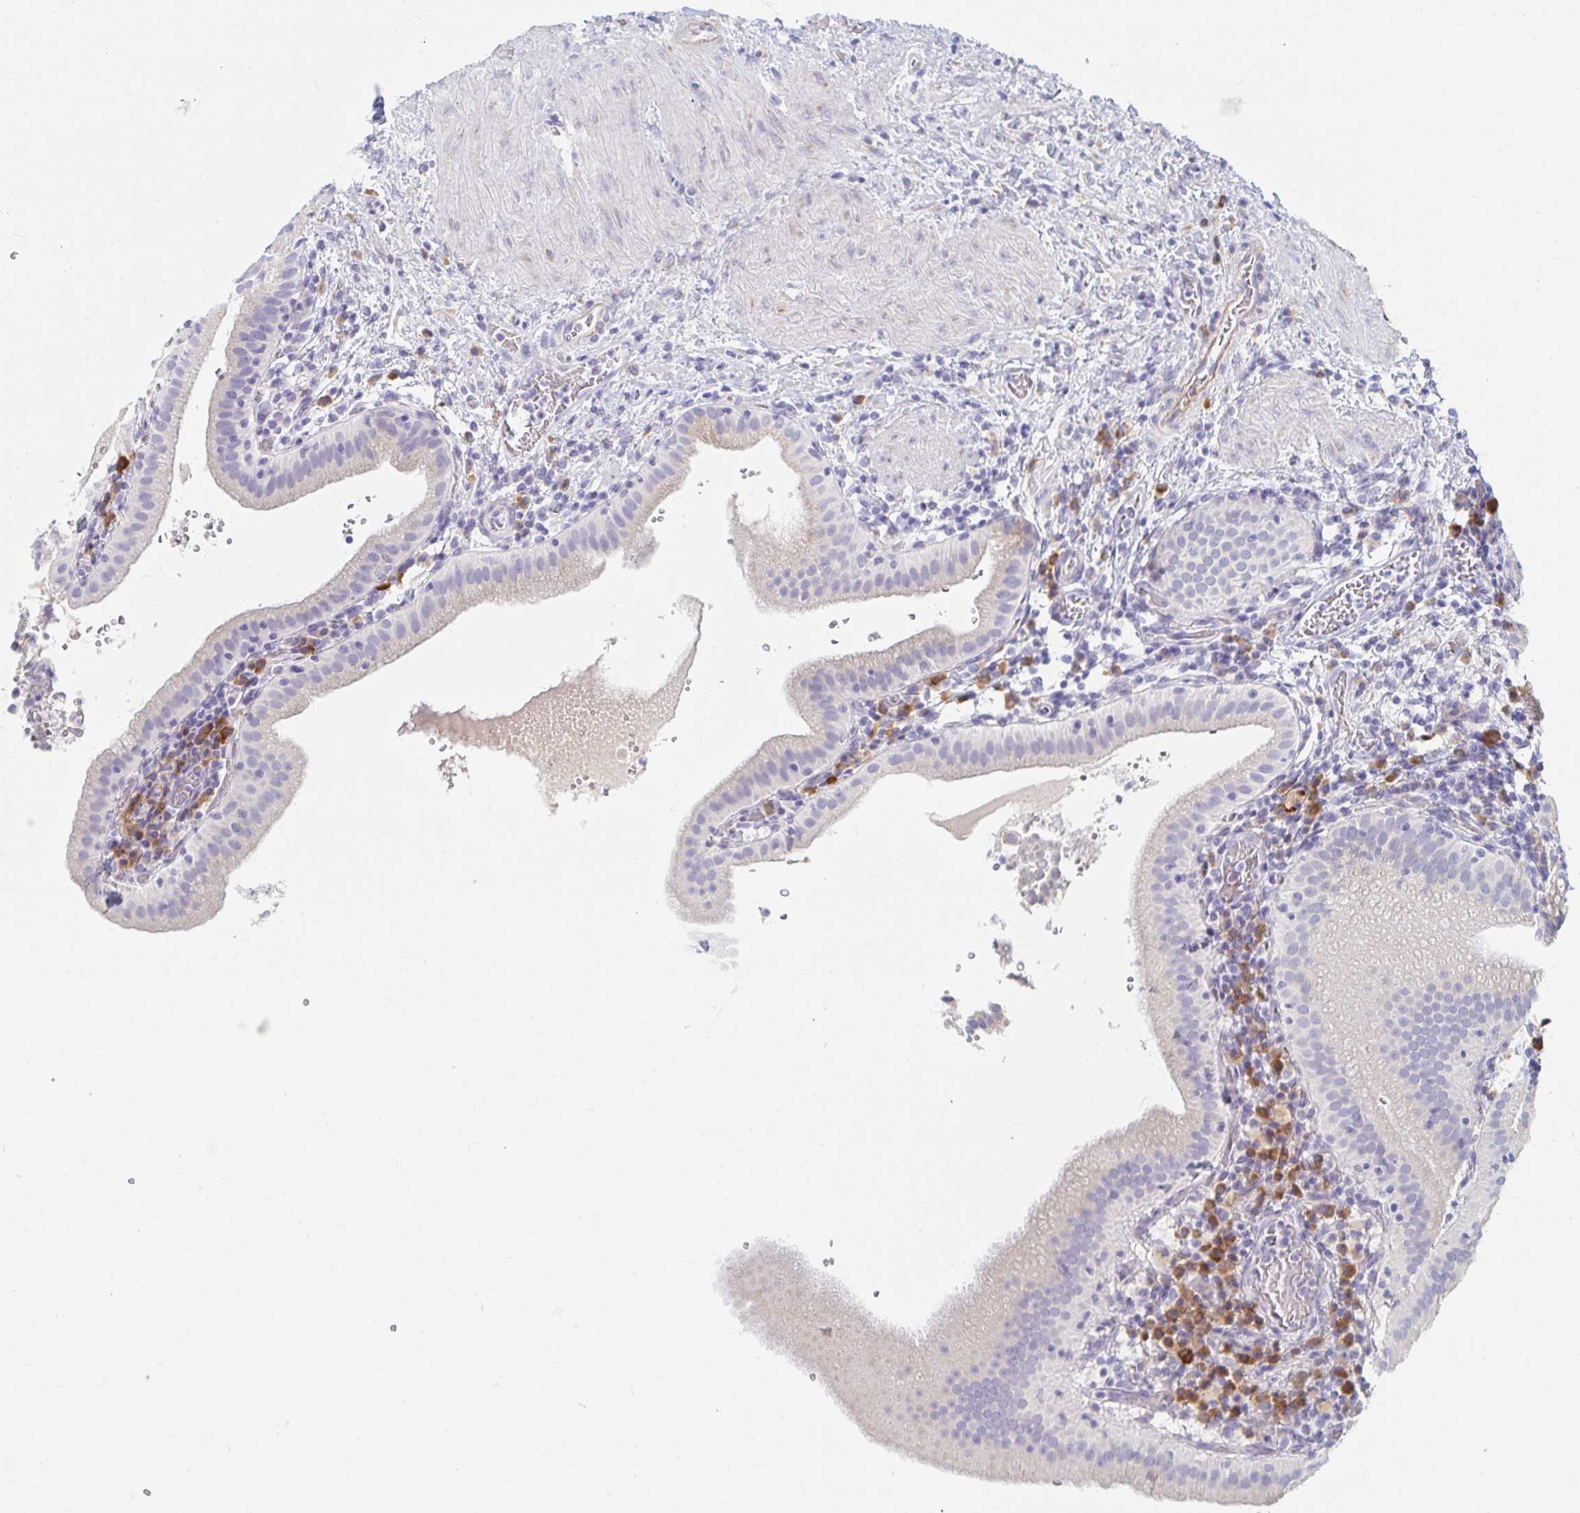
{"staining": {"intensity": "negative", "quantity": "none", "location": "none"}, "tissue": "gallbladder", "cell_type": "Glandular cells", "image_type": "normal", "snomed": [{"axis": "morphology", "description": "Normal tissue, NOS"}, {"axis": "topography", "description": "Gallbladder"}], "caption": "Glandular cells are negative for brown protein staining in unremarkable gallbladder.", "gene": "MYLK2", "patient": {"sex": "male", "age": 26}}